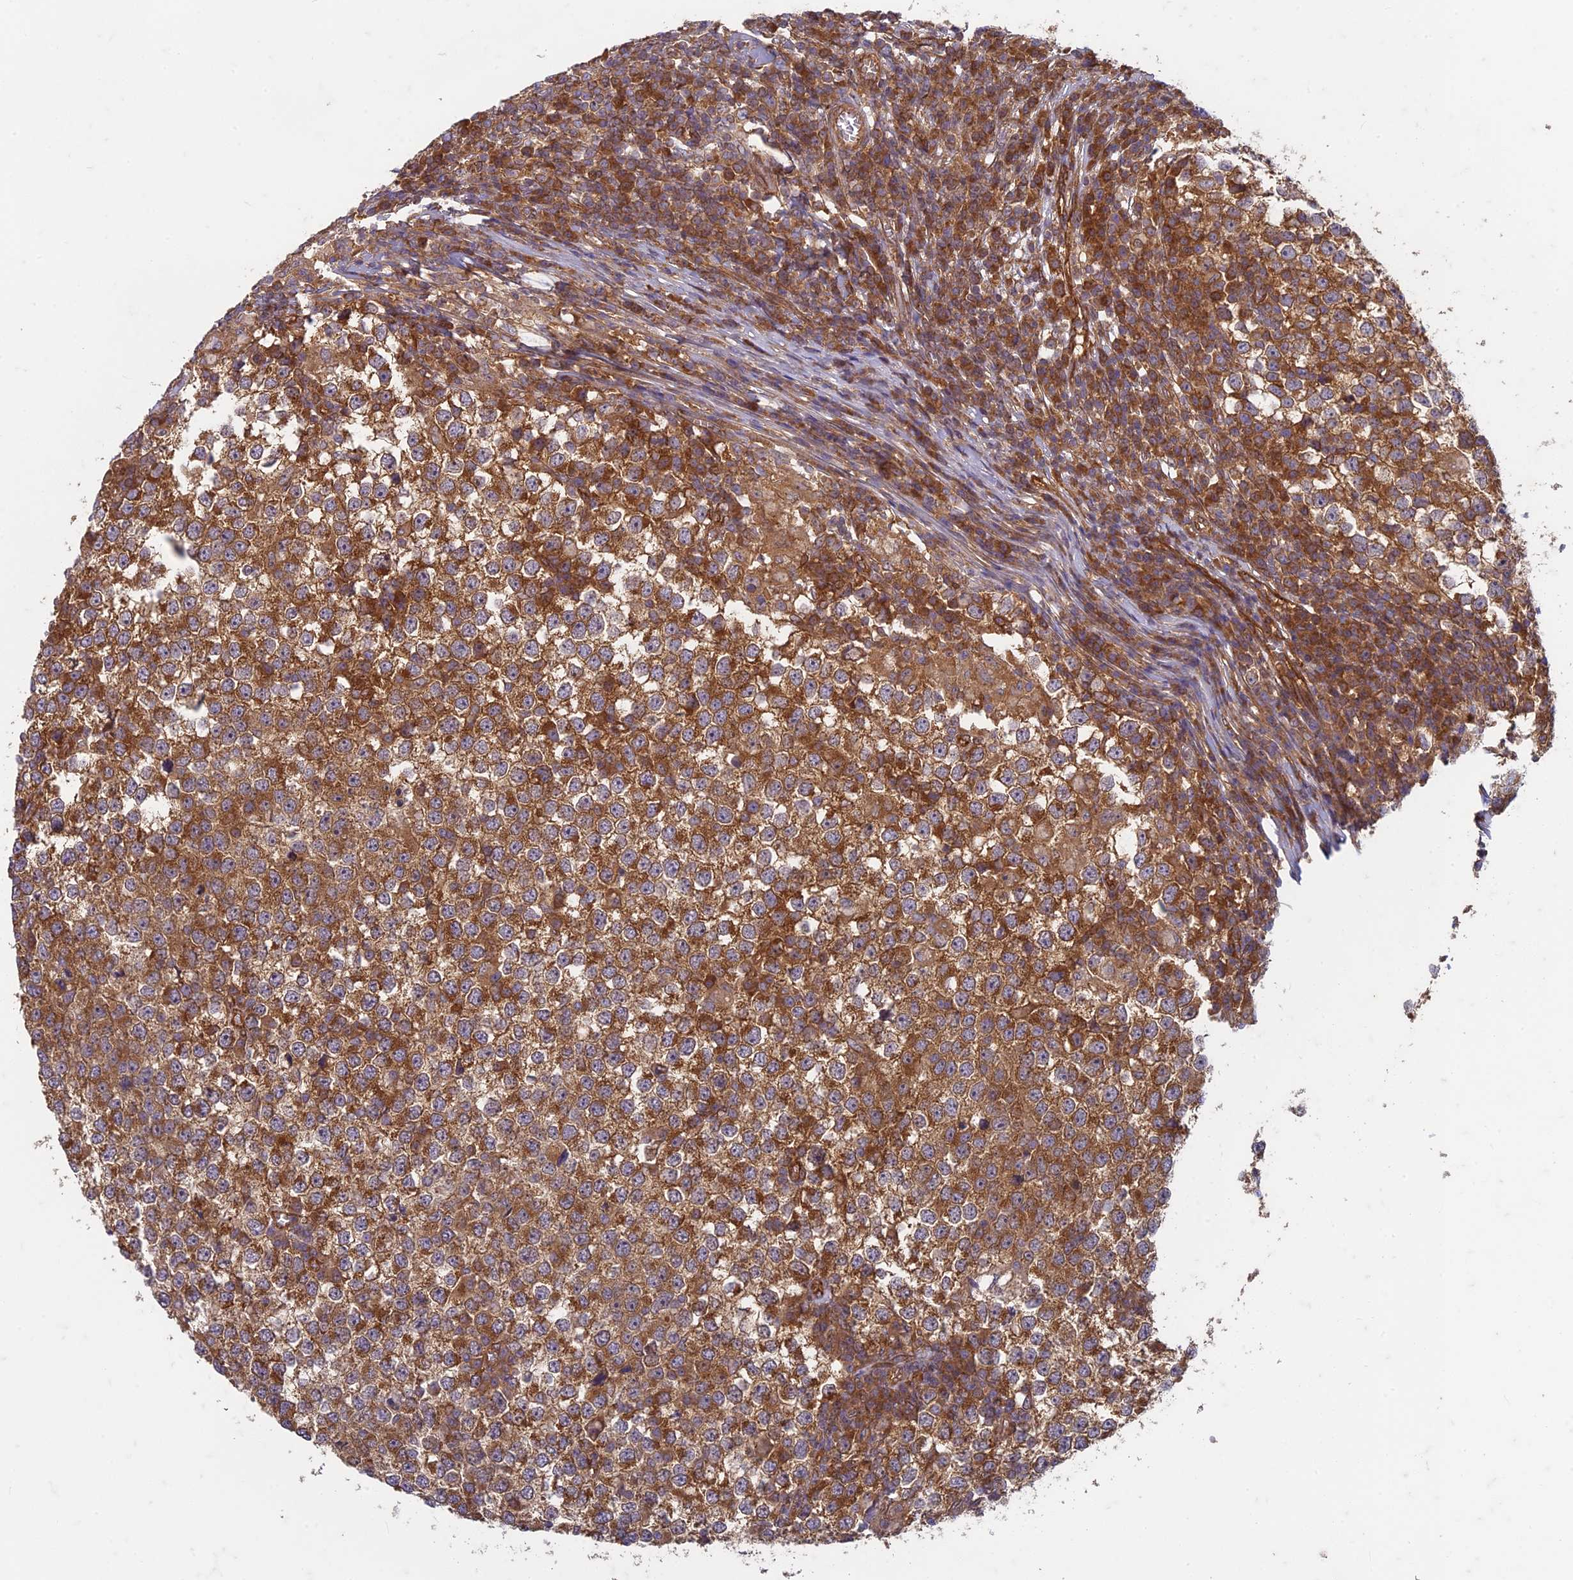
{"staining": {"intensity": "strong", "quantity": ">75%", "location": "cytoplasmic/membranous"}, "tissue": "testis cancer", "cell_type": "Tumor cells", "image_type": "cancer", "snomed": [{"axis": "morphology", "description": "Seminoma, NOS"}, {"axis": "topography", "description": "Testis"}], "caption": "Testis seminoma stained with a protein marker displays strong staining in tumor cells.", "gene": "TCF25", "patient": {"sex": "male", "age": 65}}